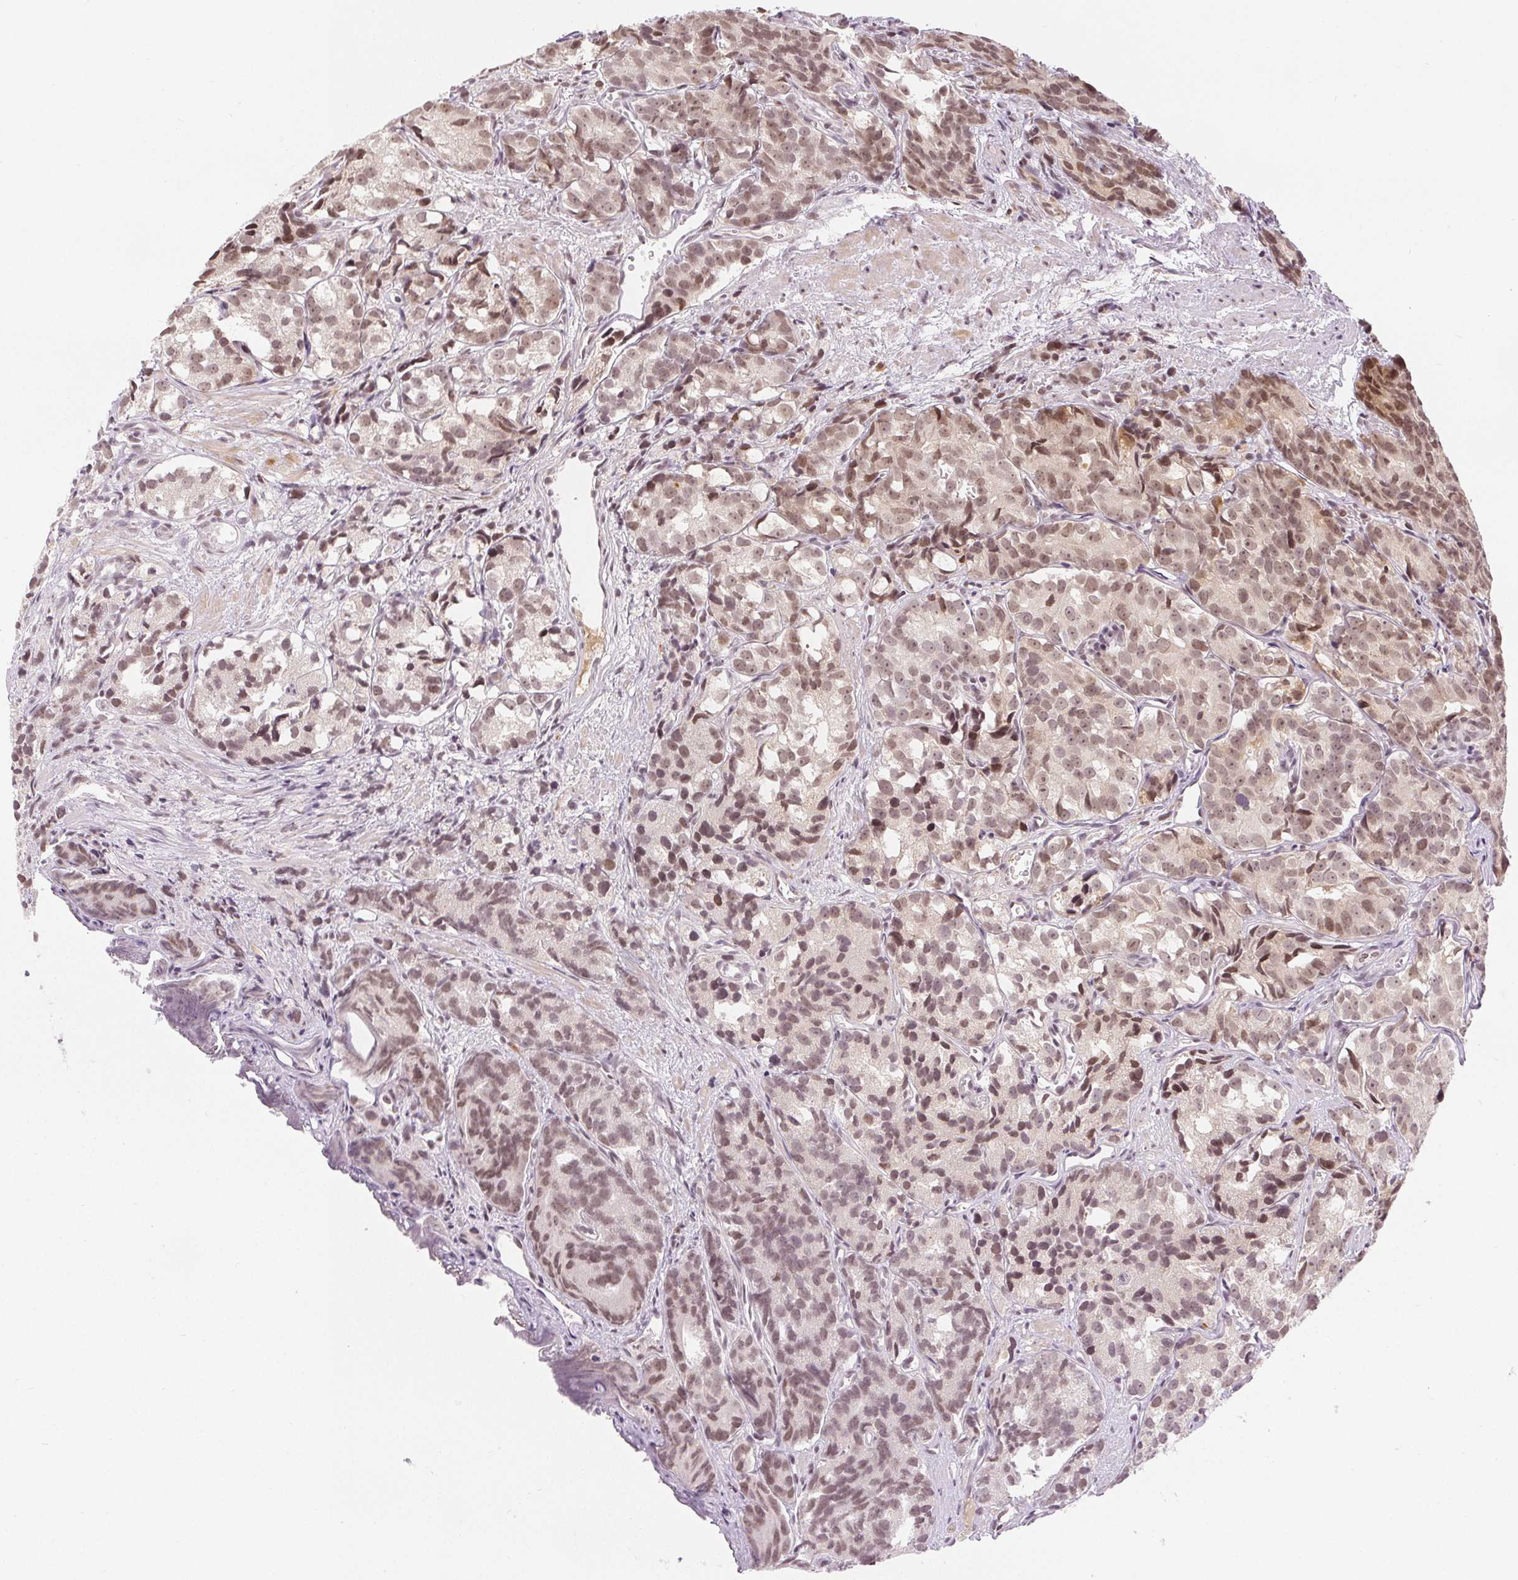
{"staining": {"intensity": "weak", "quantity": "25%-75%", "location": "nuclear"}, "tissue": "prostate cancer", "cell_type": "Tumor cells", "image_type": "cancer", "snomed": [{"axis": "morphology", "description": "Adenocarcinoma, High grade"}, {"axis": "topography", "description": "Prostate"}], "caption": "High-grade adenocarcinoma (prostate) stained for a protein demonstrates weak nuclear positivity in tumor cells. Immunohistochemistry stains the protein in brown and the nuclei are stained blue.", "gene": "DEK", "patient": {"sex": "male", "age": 77}}